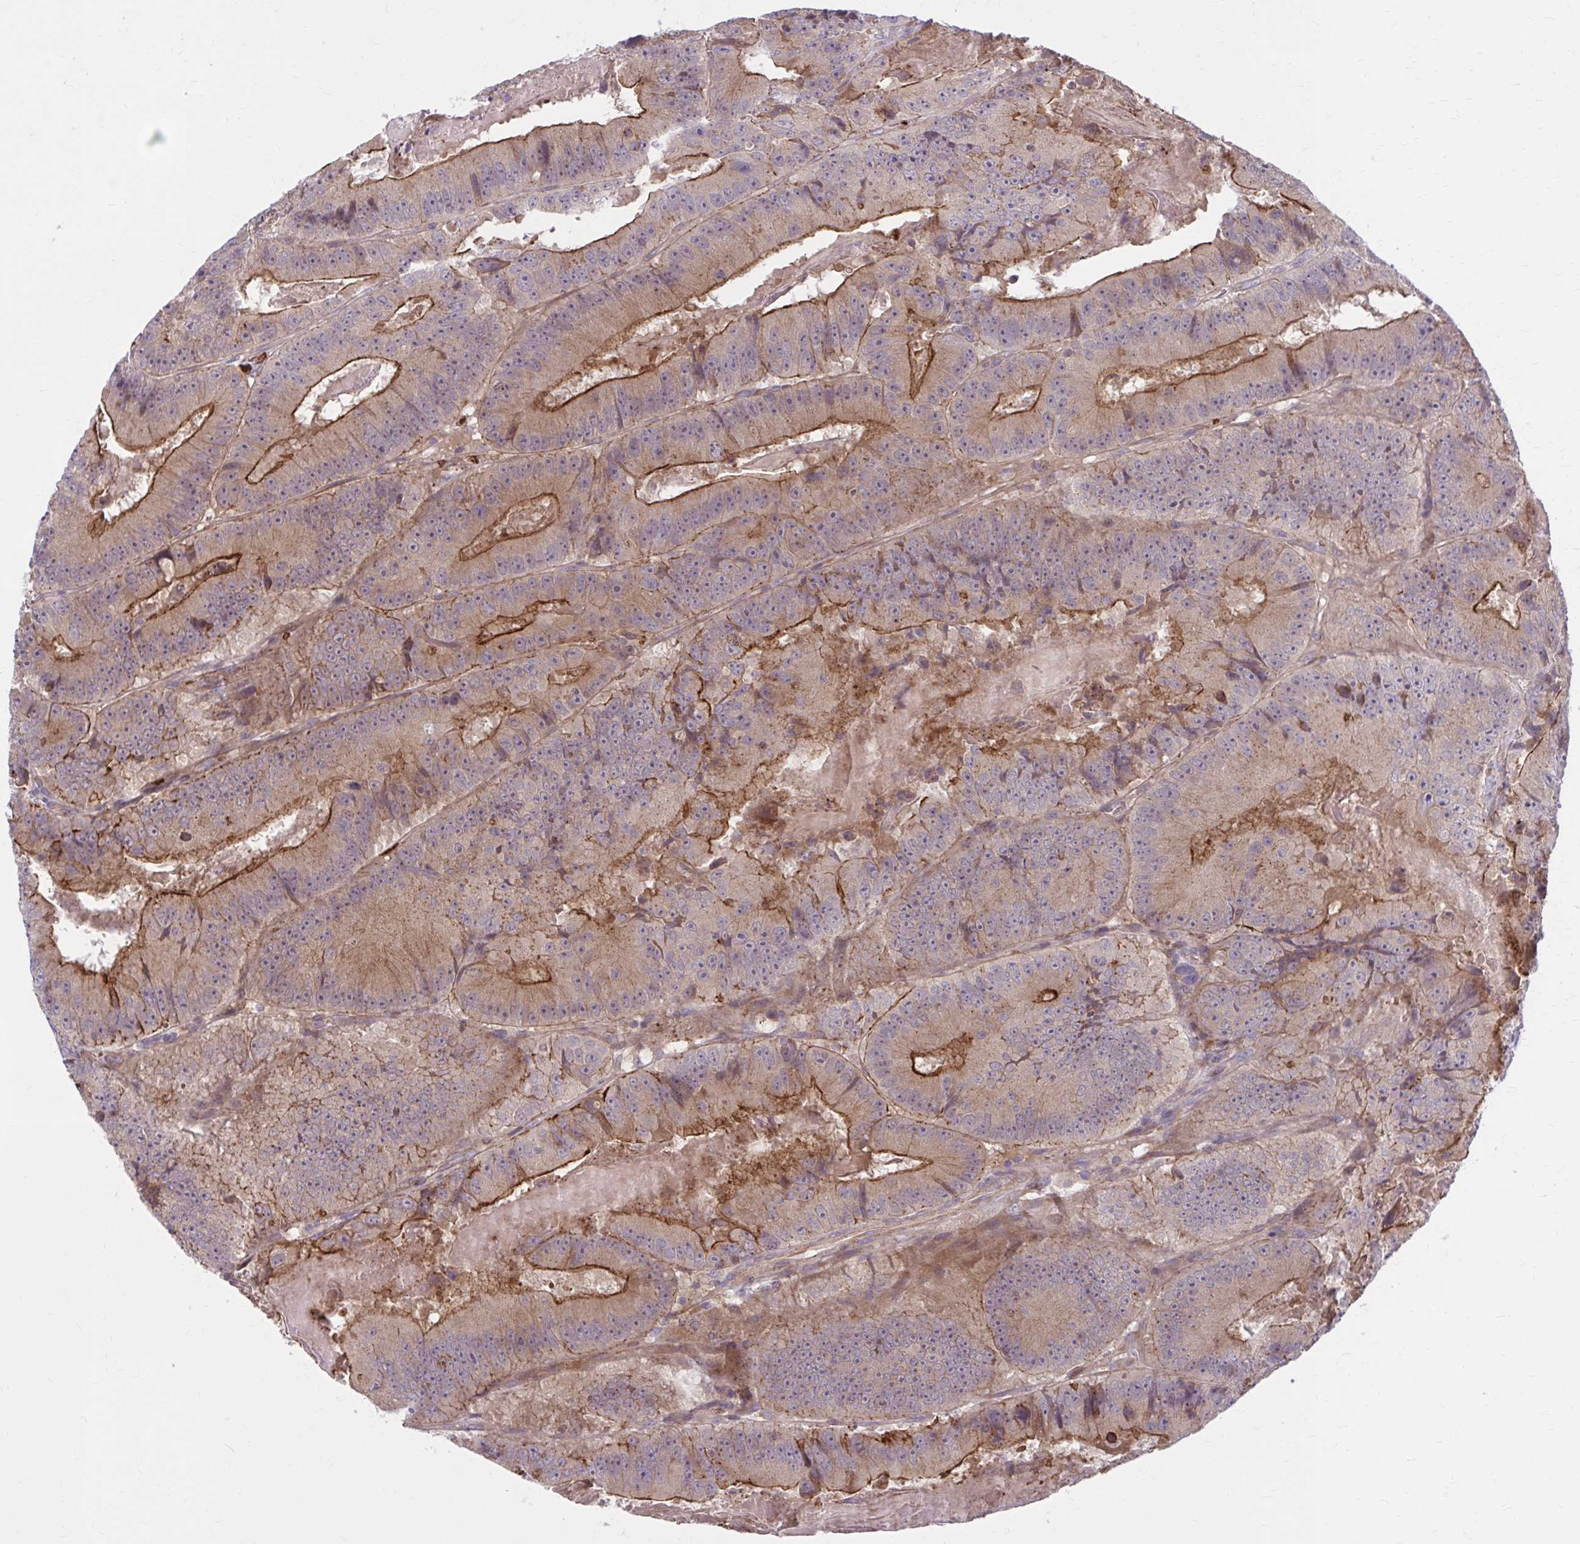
{"staining": {"intensity": "strong", "quantity": ">75%", "location": "cytoplasmic/membranous"}, "tissue": "colorectal cancer", "cell_type": "Tumor cells", "image_type": "cancer", "snomed": [{"axis": "morphology", "description": "Adenocarcinoma, NOS"}, {"axis": "topography", "description": "Colon"}], "caption": "The image exhibits immunohistochemical staining of colorectal cancer (adenocarcinoma). There is strong cytoplasmic/membranous expression is appreciated in approximately >75% of tumor cells.", "gene": "SNF8", "patient": {"sex": "female", "age": 86}}